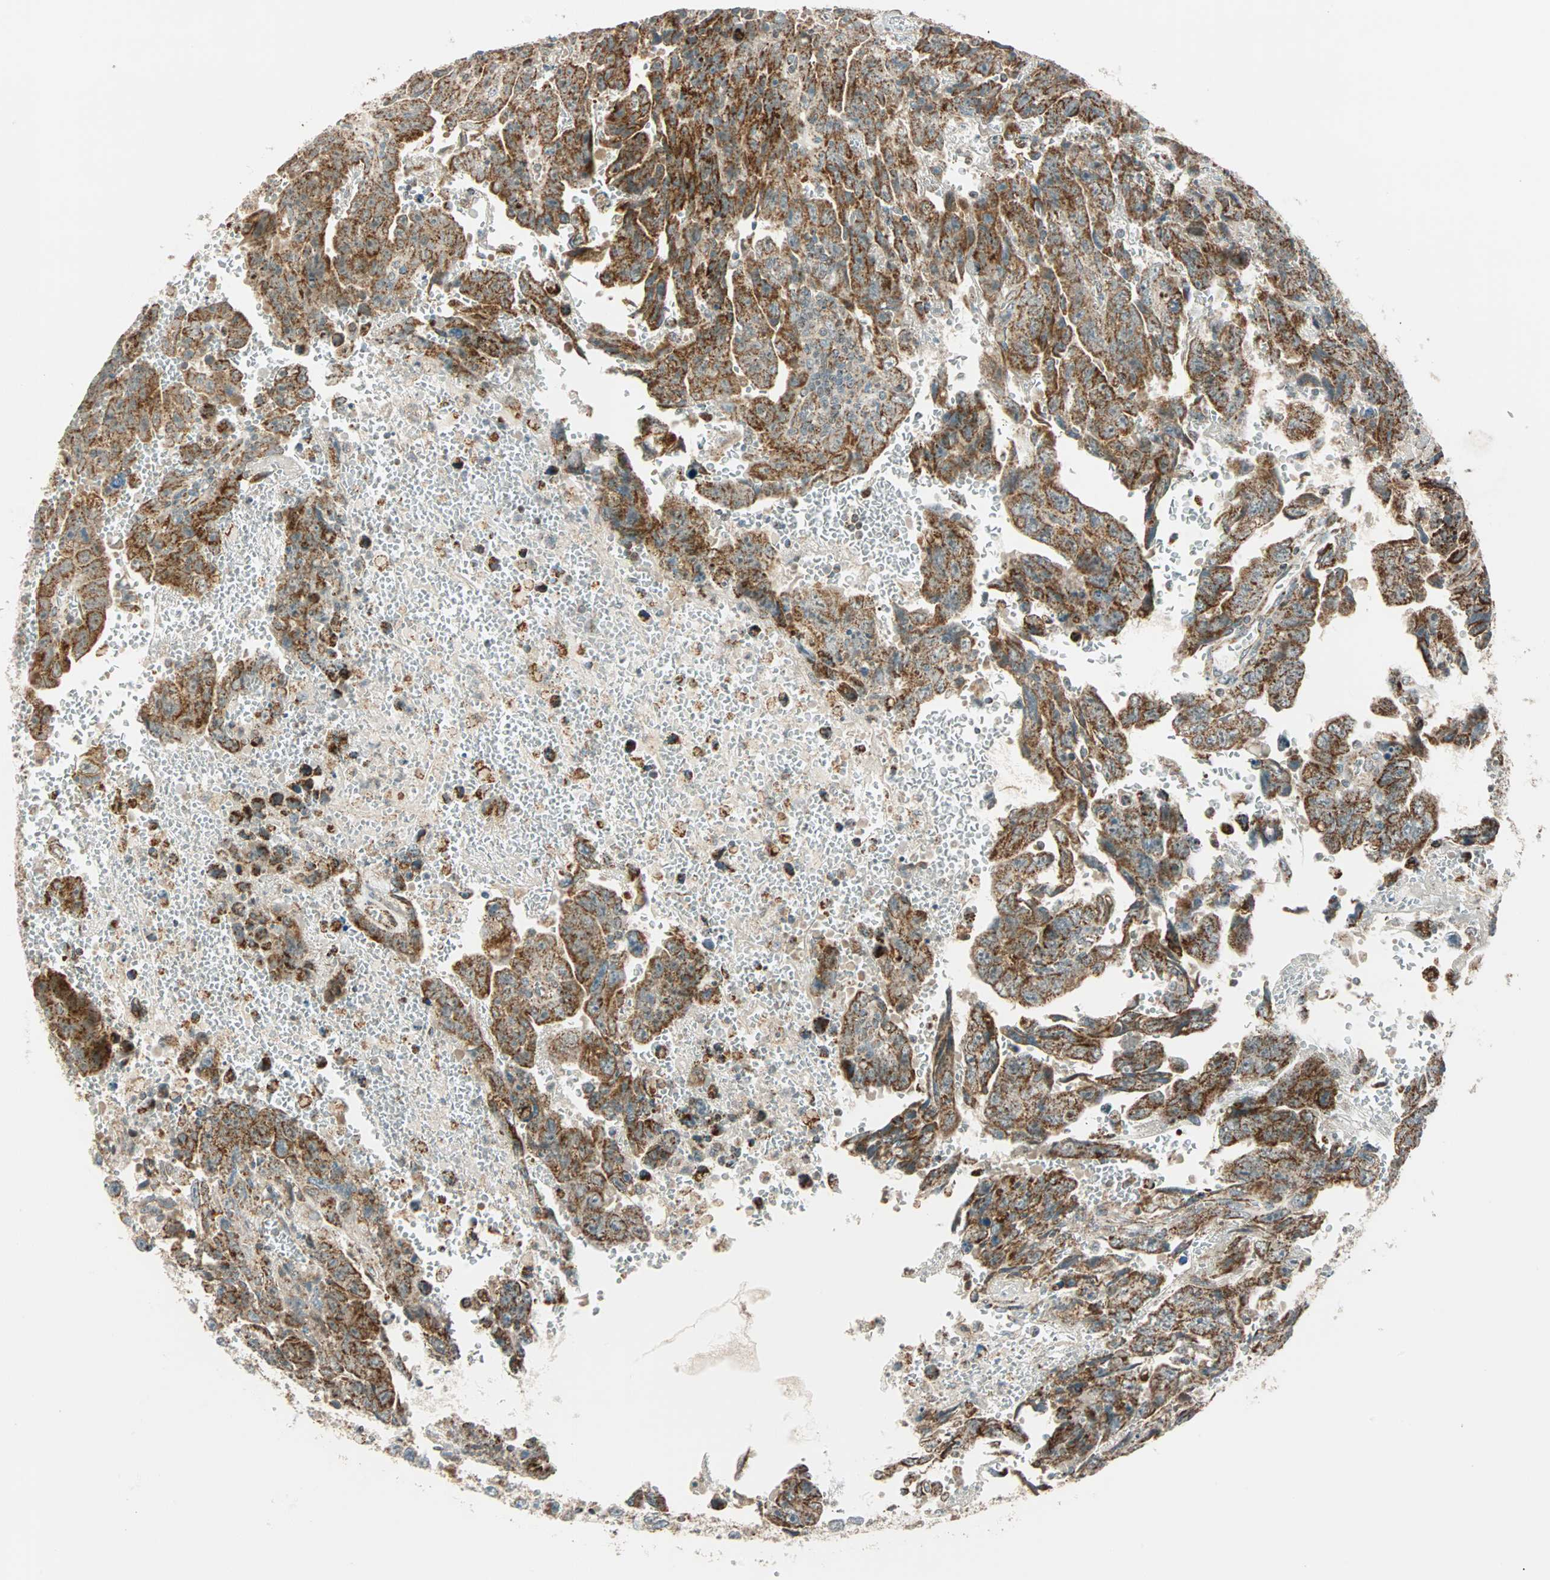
{"staining": {"intensity": "moderate", "quantity": ">75%", "location": "cytoplasmic/membranous"}, "tissue": "testis cancer", "cell_type": "Tumor cells", "image_type": "cancer", "snomed": [{"axis": "morphology", "description": "Carcinoma, Embryonal, NOS"}, {"axis": "topography", "description": "Testis"}], "caption": "The image shows staining of testis cancer (embryonal carcinoma), revealing moderate cytoplasmic/membranous protein expression (brown color) within tumor cells. The protein is shown in brown color, while the nuclei are stained blue.", "gene": "SPRY4", "patient": {"sex": "male", "age": 28}}